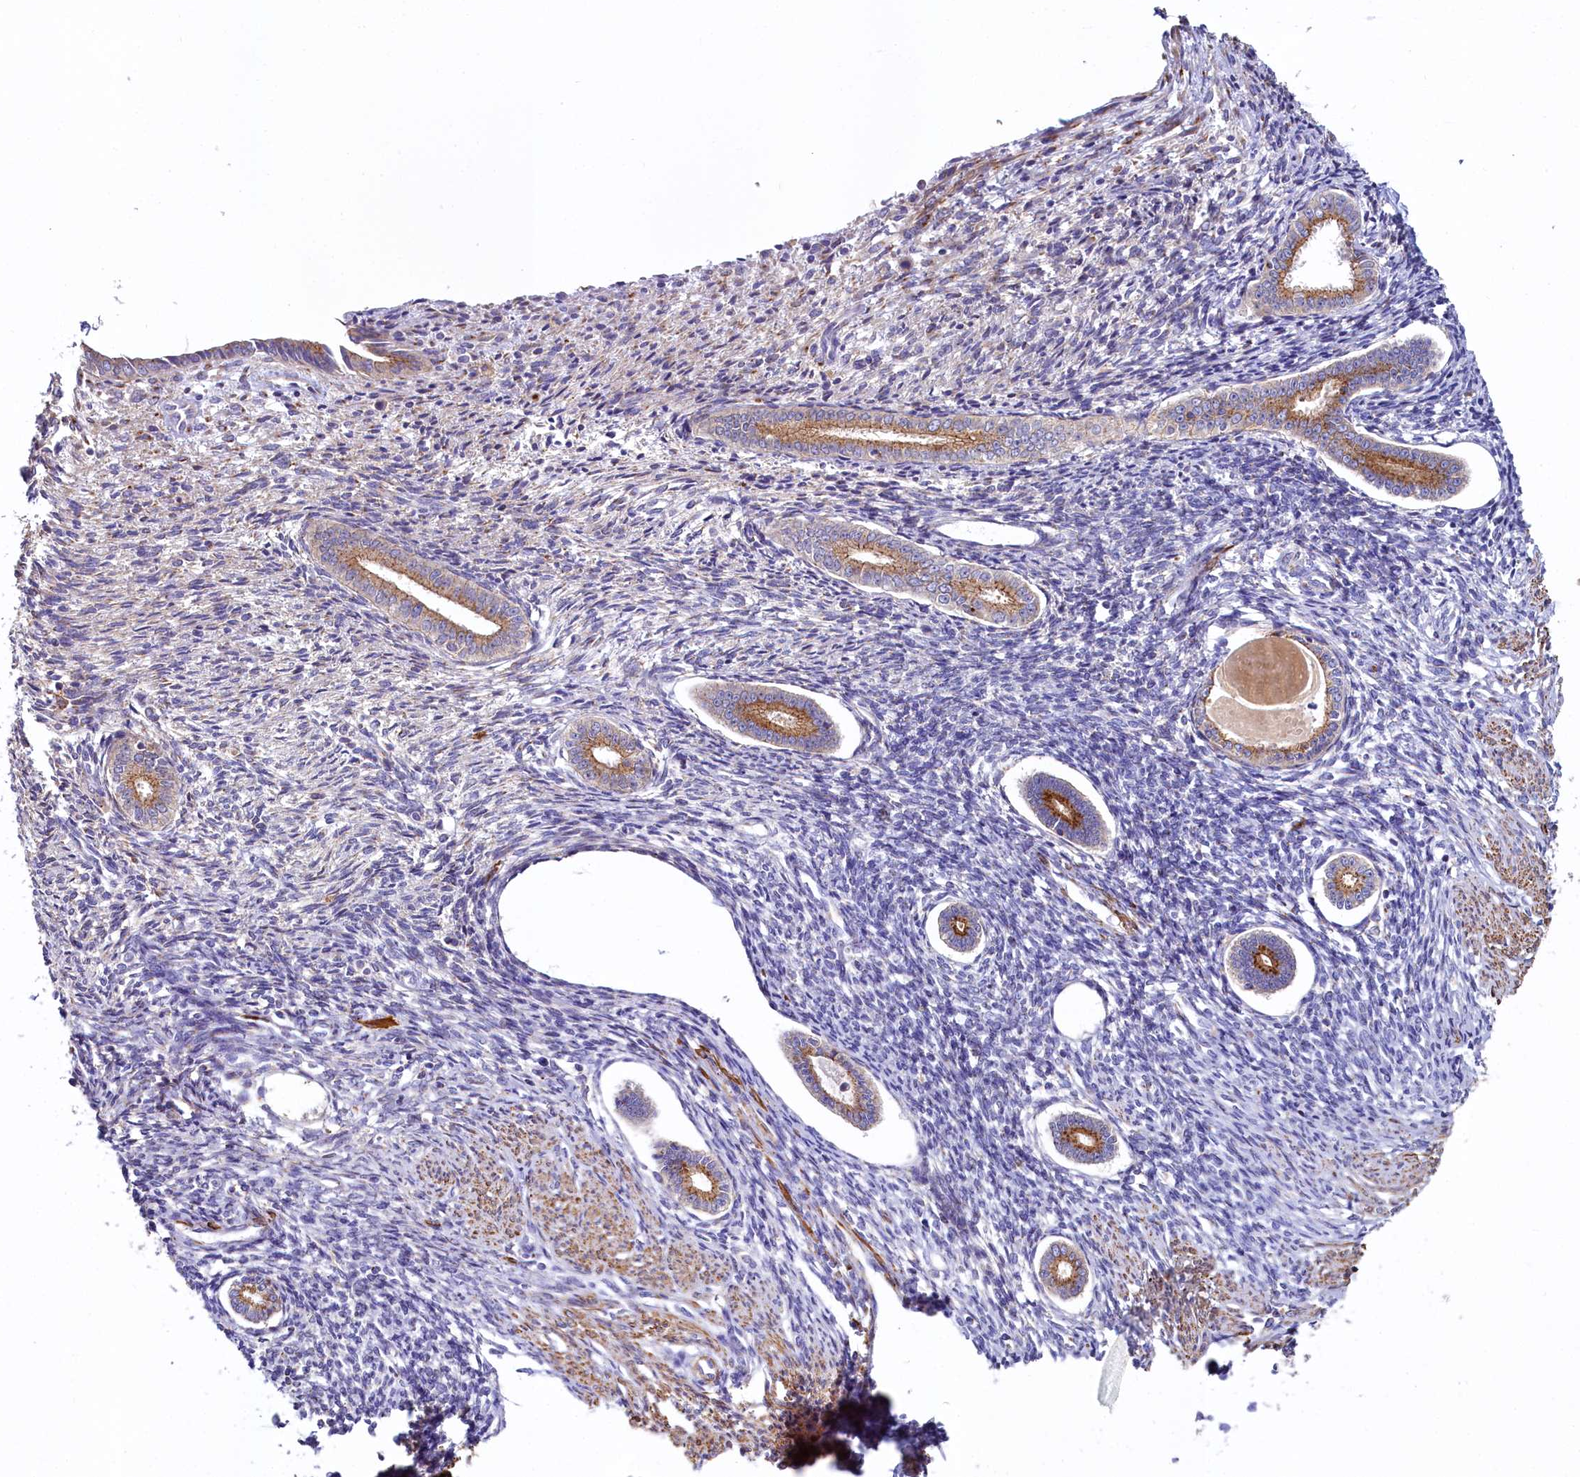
{"staining": {"intensity": "strong", "quantity": "25%-75%", "location": "cytoplasmic/membranous"}, "tissue": "endometrium", "cell_type": "Cells in endometrial stroma", "image_type": "normal", "snomed": [{"axis": "morphology", "description": "Normal tissue, NOS"}, {"axis": "topography", "description": "Endometrium"}], "caption": "Immunohistochemical staining of benign endometrium shows strong cytoplasmic/membranous protein expression in about 25%-75% of cells in endometrial stroma.", "gene": "BET1L", "patient": {"sex": "female", "age": 56}}